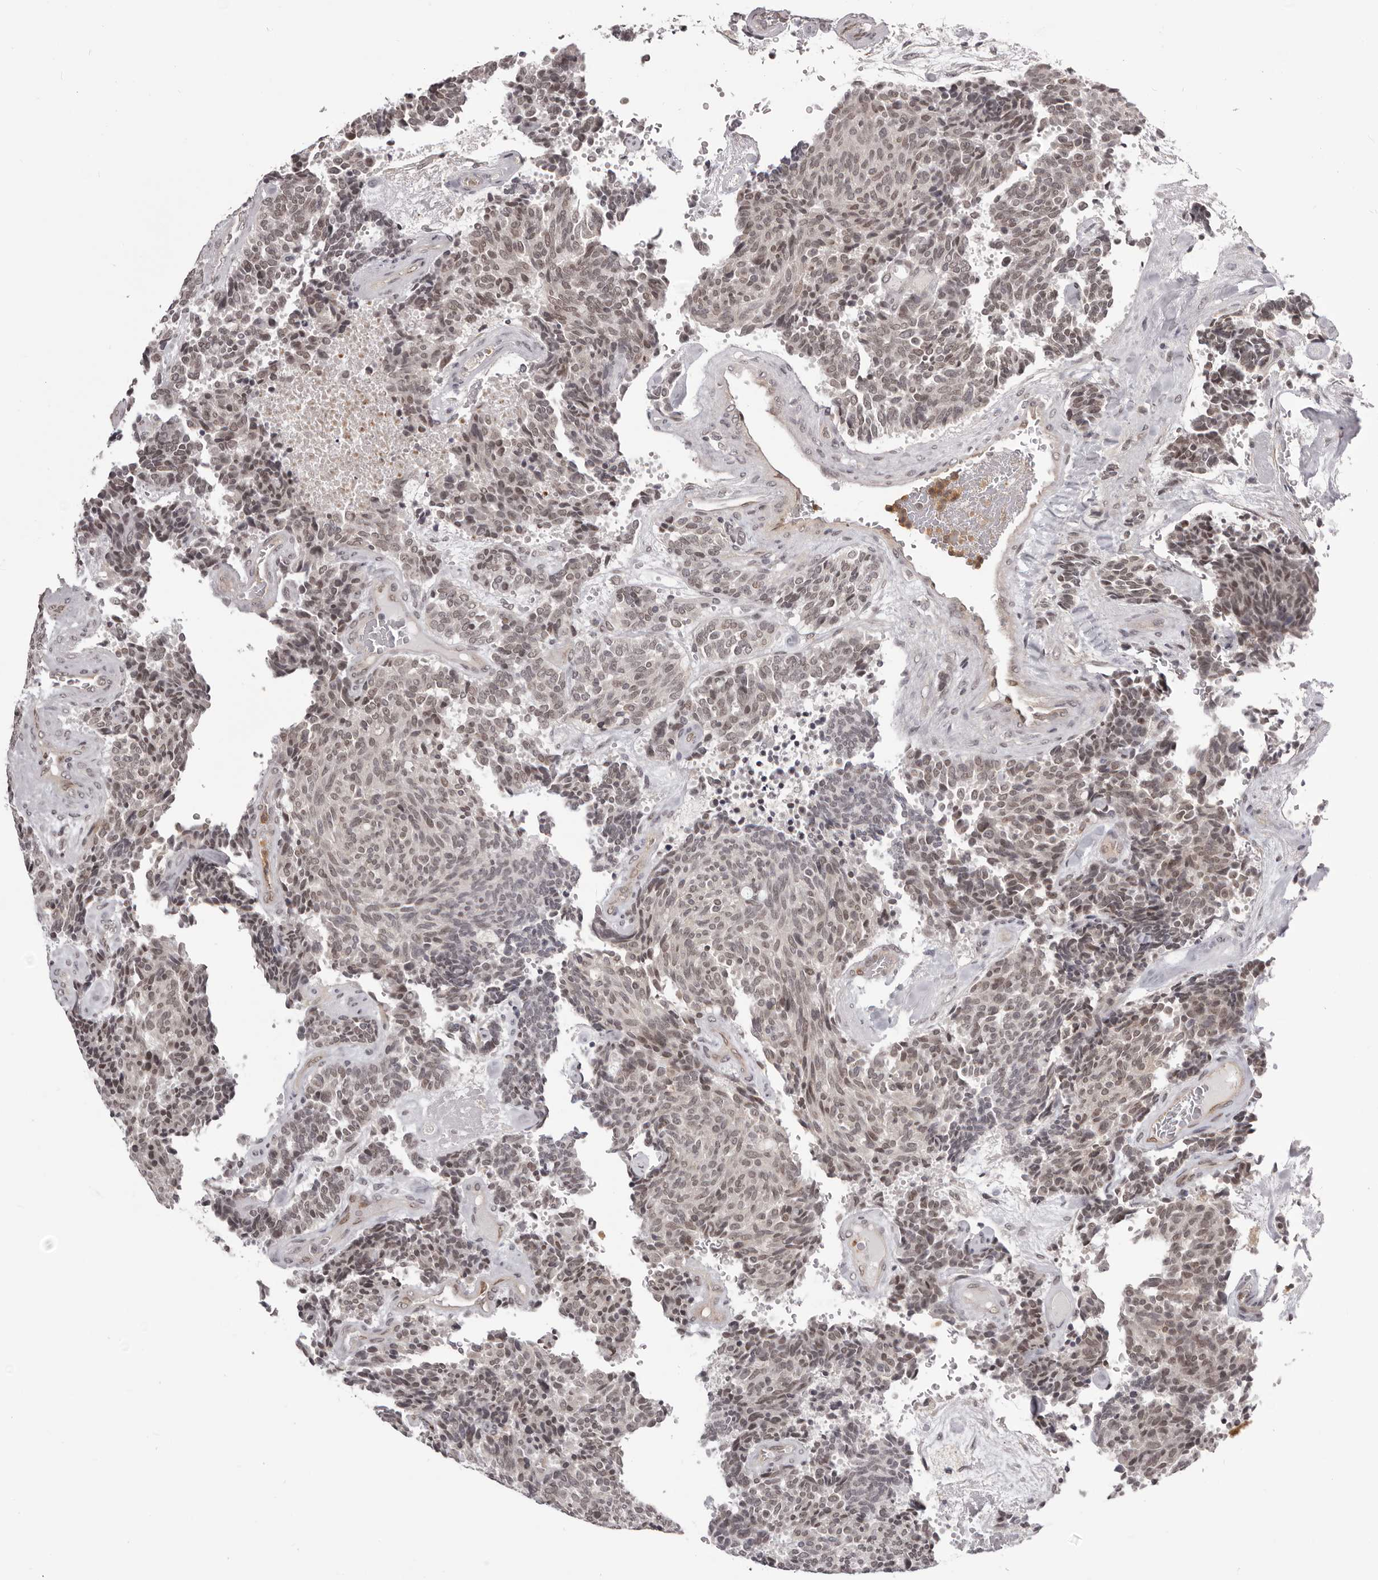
{"staining": {"intensity": "weak", "quantity": "<25%", "location": "nuclear"}, "tissue": "carcinoid", "cell_type": "Tumor cells", "image_type": "cancer", "snomed": [{"axis": "morphology", "description": "Carcinoid, malignant, NOS"}, {"axis": "topography", "description": "Pancreas"}], "caption": "Malignant carcinoid was stained to show a protein in brown. There is no significant expression in tumor cells.", "gene": "RNF2", "patient": {"sex": "female", "age": 54}}